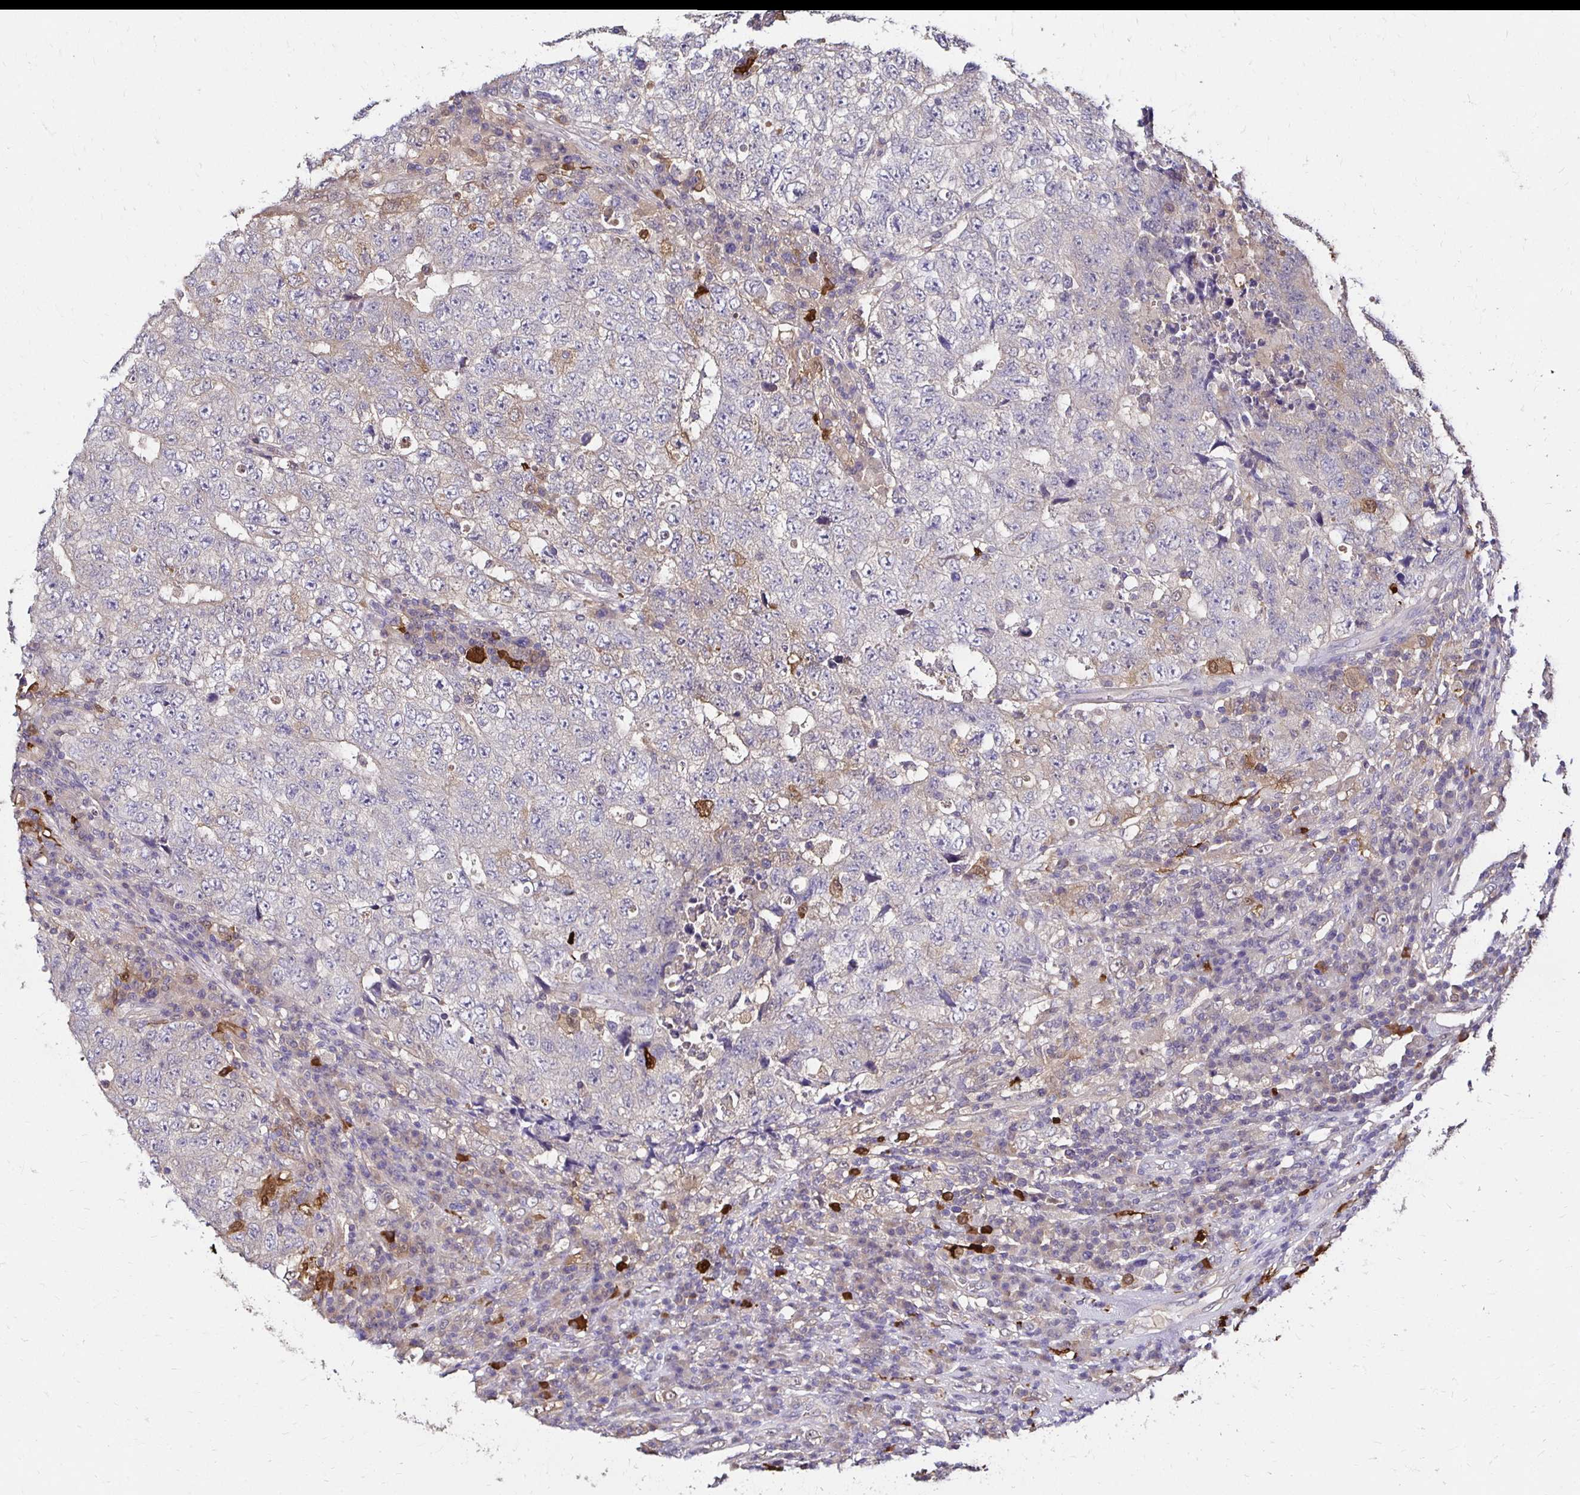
{"staining": {"intensity": "negative", "quantity": "none", "location": "none"}, "tissue": "testis cancer", "cell_type": "Tumor cells", "image_type": "cancer", "snomed": [{"axis": "morphology", "description": "Necrosis, NOS"}, {"axis": "morphology", "description": "Carcinoma, Embryonal, NOS"}, {"axis": "topography", "description": "Testis"}], "caption": "Histopathology image shows no significant protein positivity in tumor cells of testis embryonal carcinoma.", "gene": "TXN", "patient": {"sex": "male", "age": 19}}